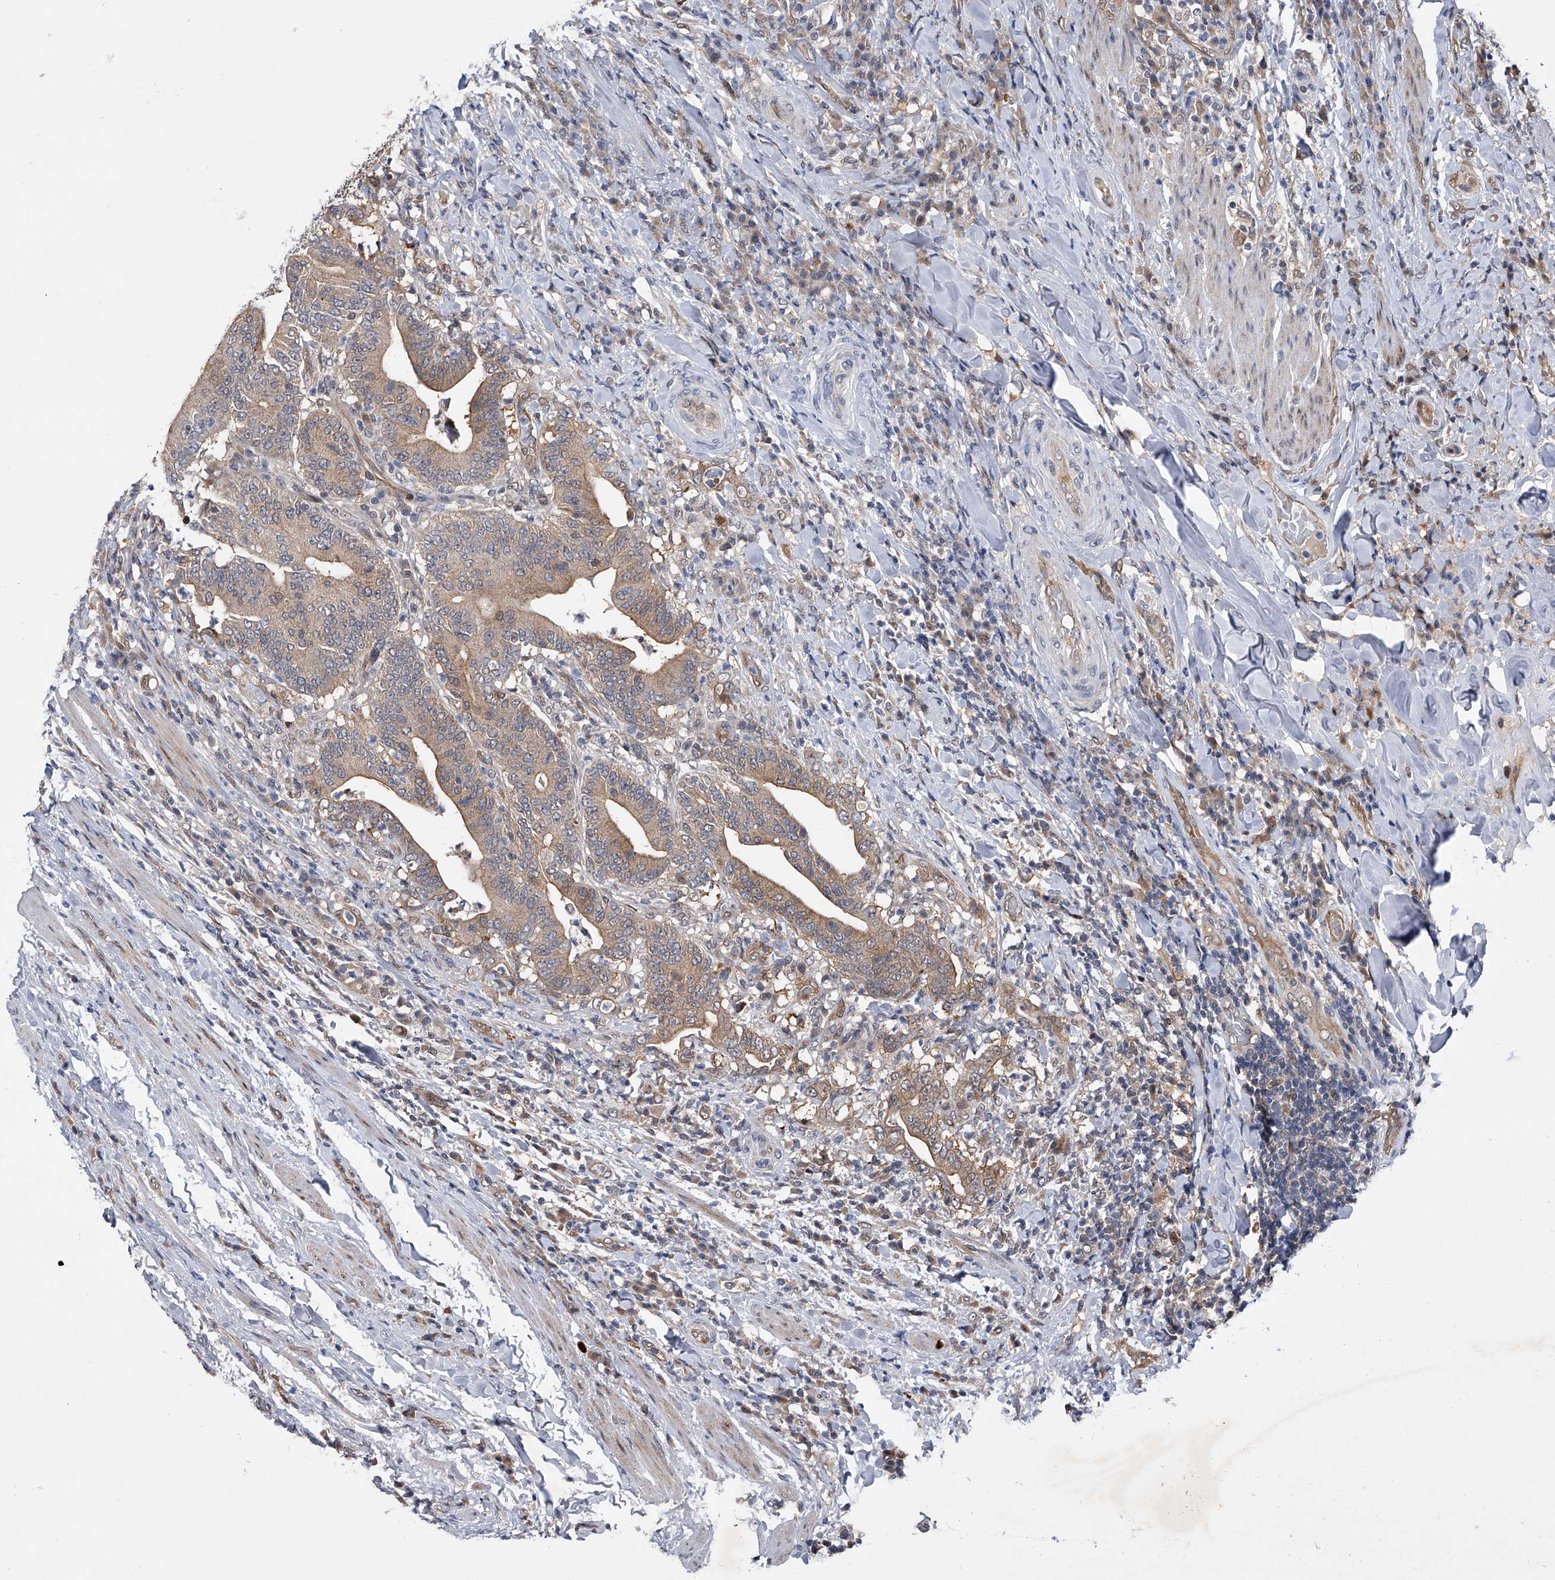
{"staining": {"intensity": "weak", "quantity": "25%-75%", "location": "cytoplasmic/membranous"}, "tissue": "colorectal cancer", "cell_type": "Tumor cells", "image_type": "cancer", "snomed": [{"axis": "morphology", "description": "Adenocarcinoma, NOS"}, {"axis": "topography", "description": "Colon"}], "caption": "Immunohistochemistry (DAB (3,3'-diaminobenzidine)) staining of colorectal cancer displays weak cytoplasmic/membranous protein staining in approximately 25%-75% of tumor cells. (IHC, brightfield microscopy, high magnification).", "gene": "RWDD2A", "patient": {"sex": "female", "age": 66}}